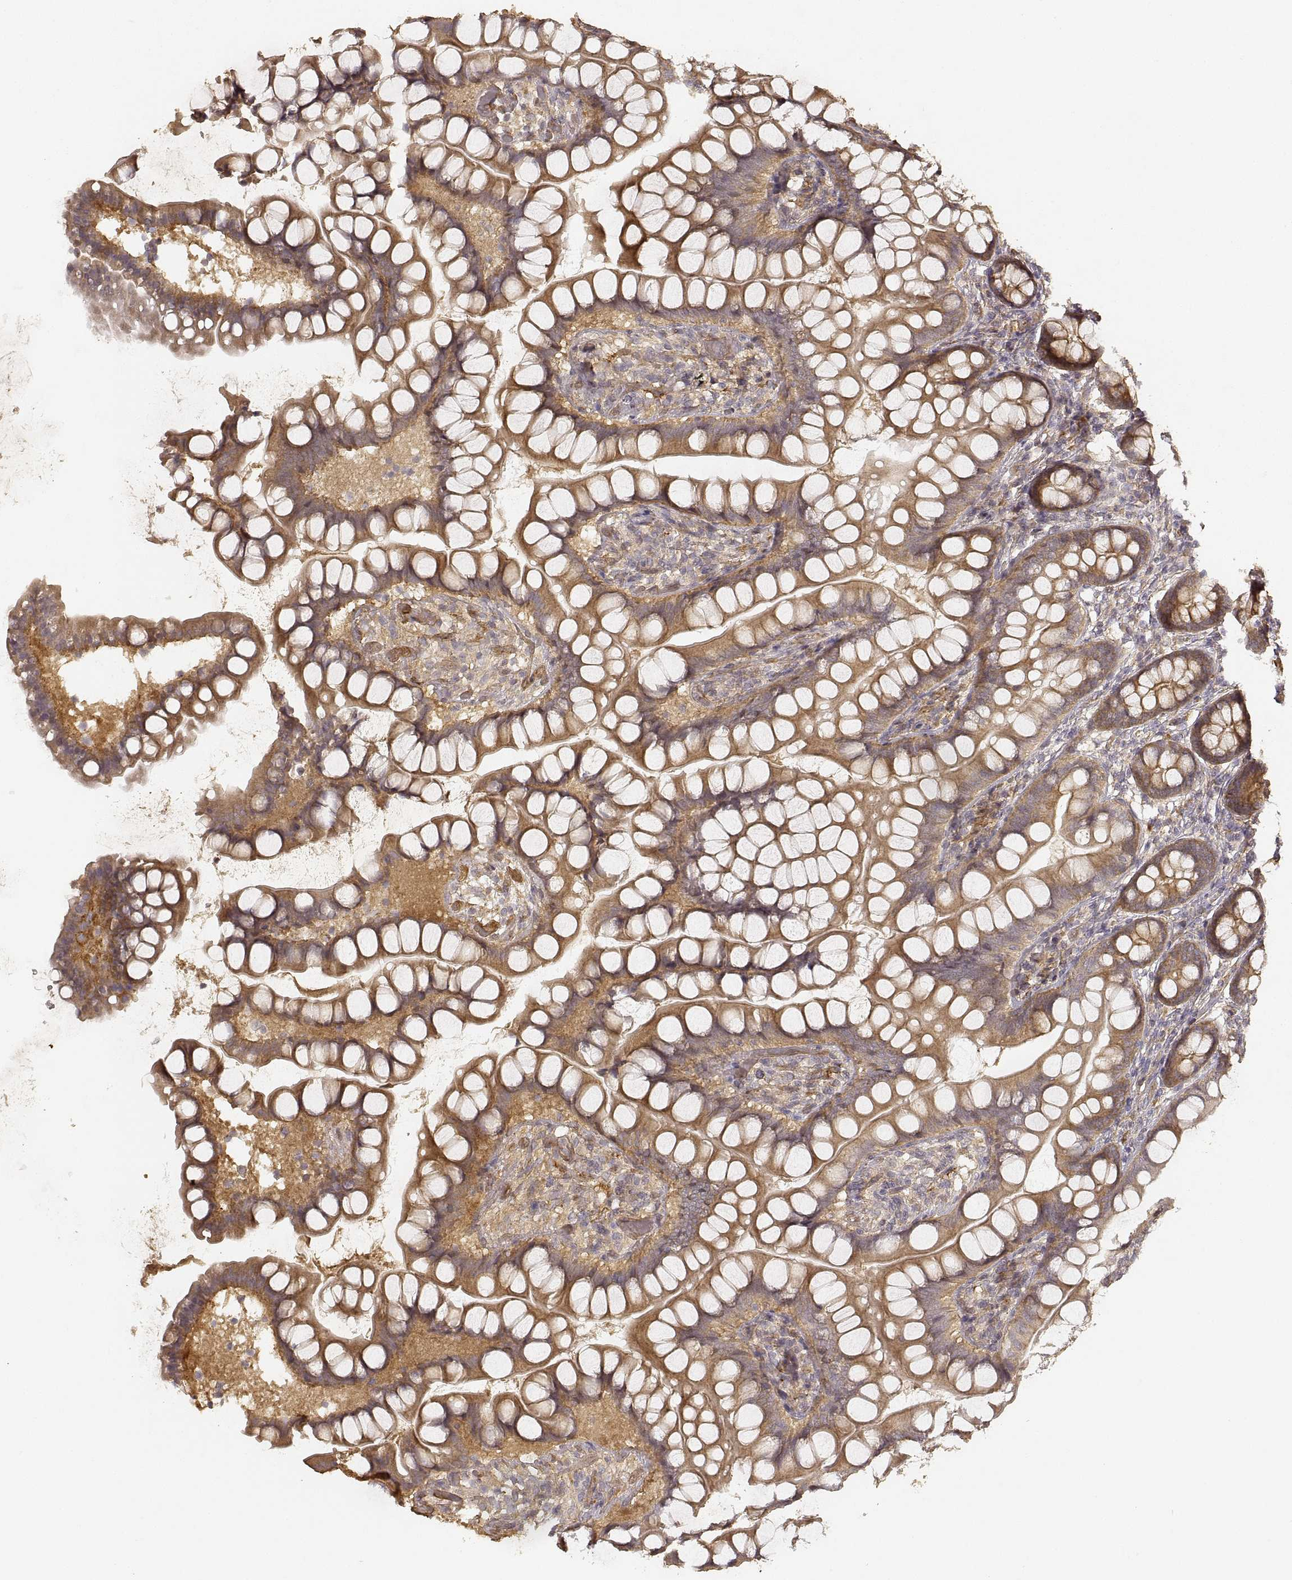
{"staining": {"intensity": "moderate", "quantity": ">75%", "location": "cytoplasmic/membranous"}, "tissue": "small intestine", "cell_type": "Glandular cells", "image_type": "normal", "snomed": [{"axis": "morphology", "description": "Normal tissue, NOS"}, {"axis": "topography", "description": "Small intestine"}], "caption": "Approximately >75% of glandular cells in benign human small intestine exhibit moderate cytoplasmic/membranous protein expression as visualized by brown immunohistochemical staining.", "gene": "LAMA4", "patient": {"sex": "male", "age": 70}}